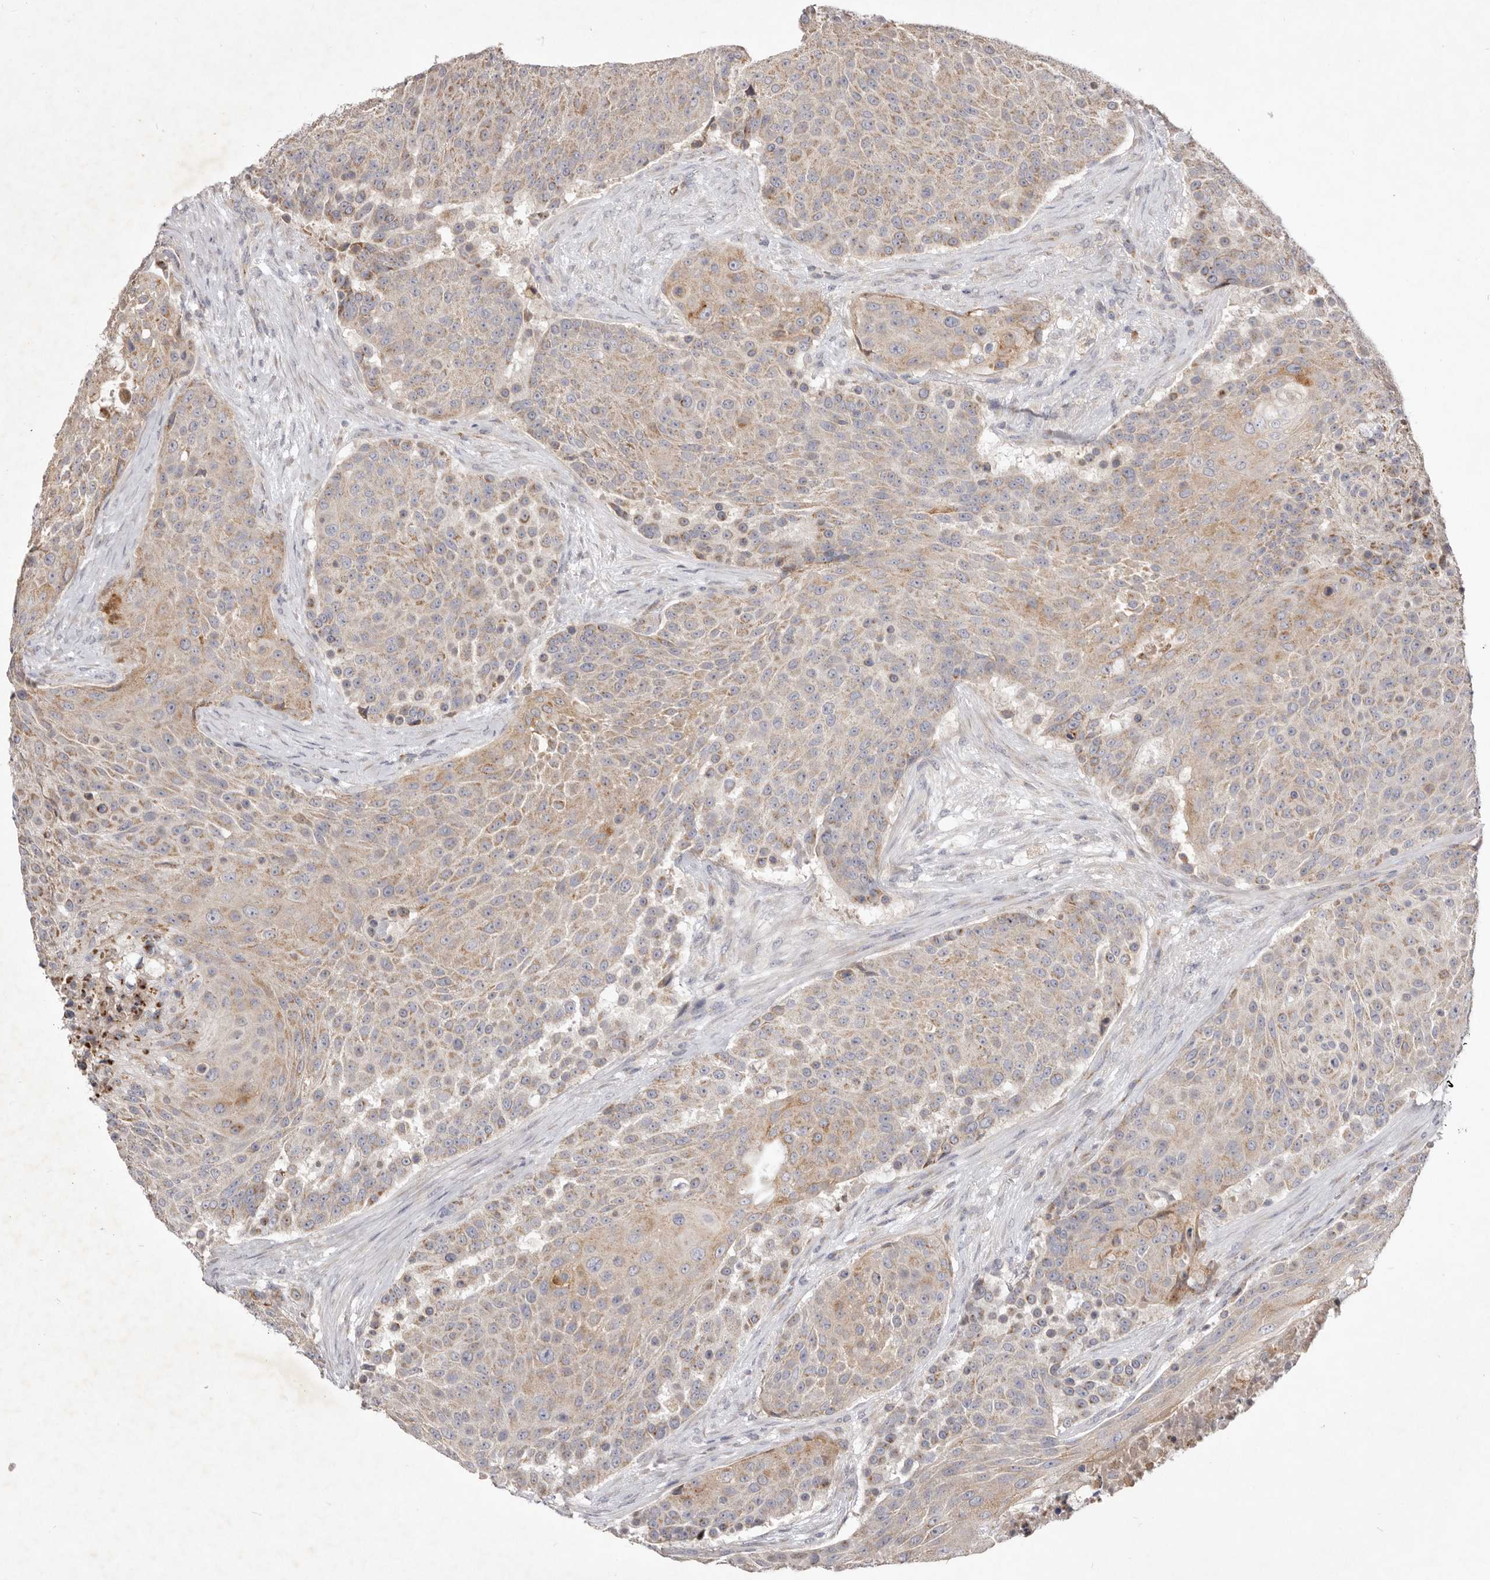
{"staining": {"intensity": "weak", "quantity": ">75%", "location": "cytoplasmic/membranous"}, "tissue": "urothelial cancer", "cell_type": "Tumor cells", "image_type": "cancer", "snomed": [{"axis": "morphology", "description": "Urothelial carcinoma, High grade"}, {"axis": "topography", "description": "Urinary bladder"}], "caption": "Immunohistochemistry (IHC) of urothelial cancer shows low levels of weak cytoplasmic/membranous positivity in approximately >75% of tumor cells.", "gene": "USP24", "patient": {"sex": "female", "age": 63}}